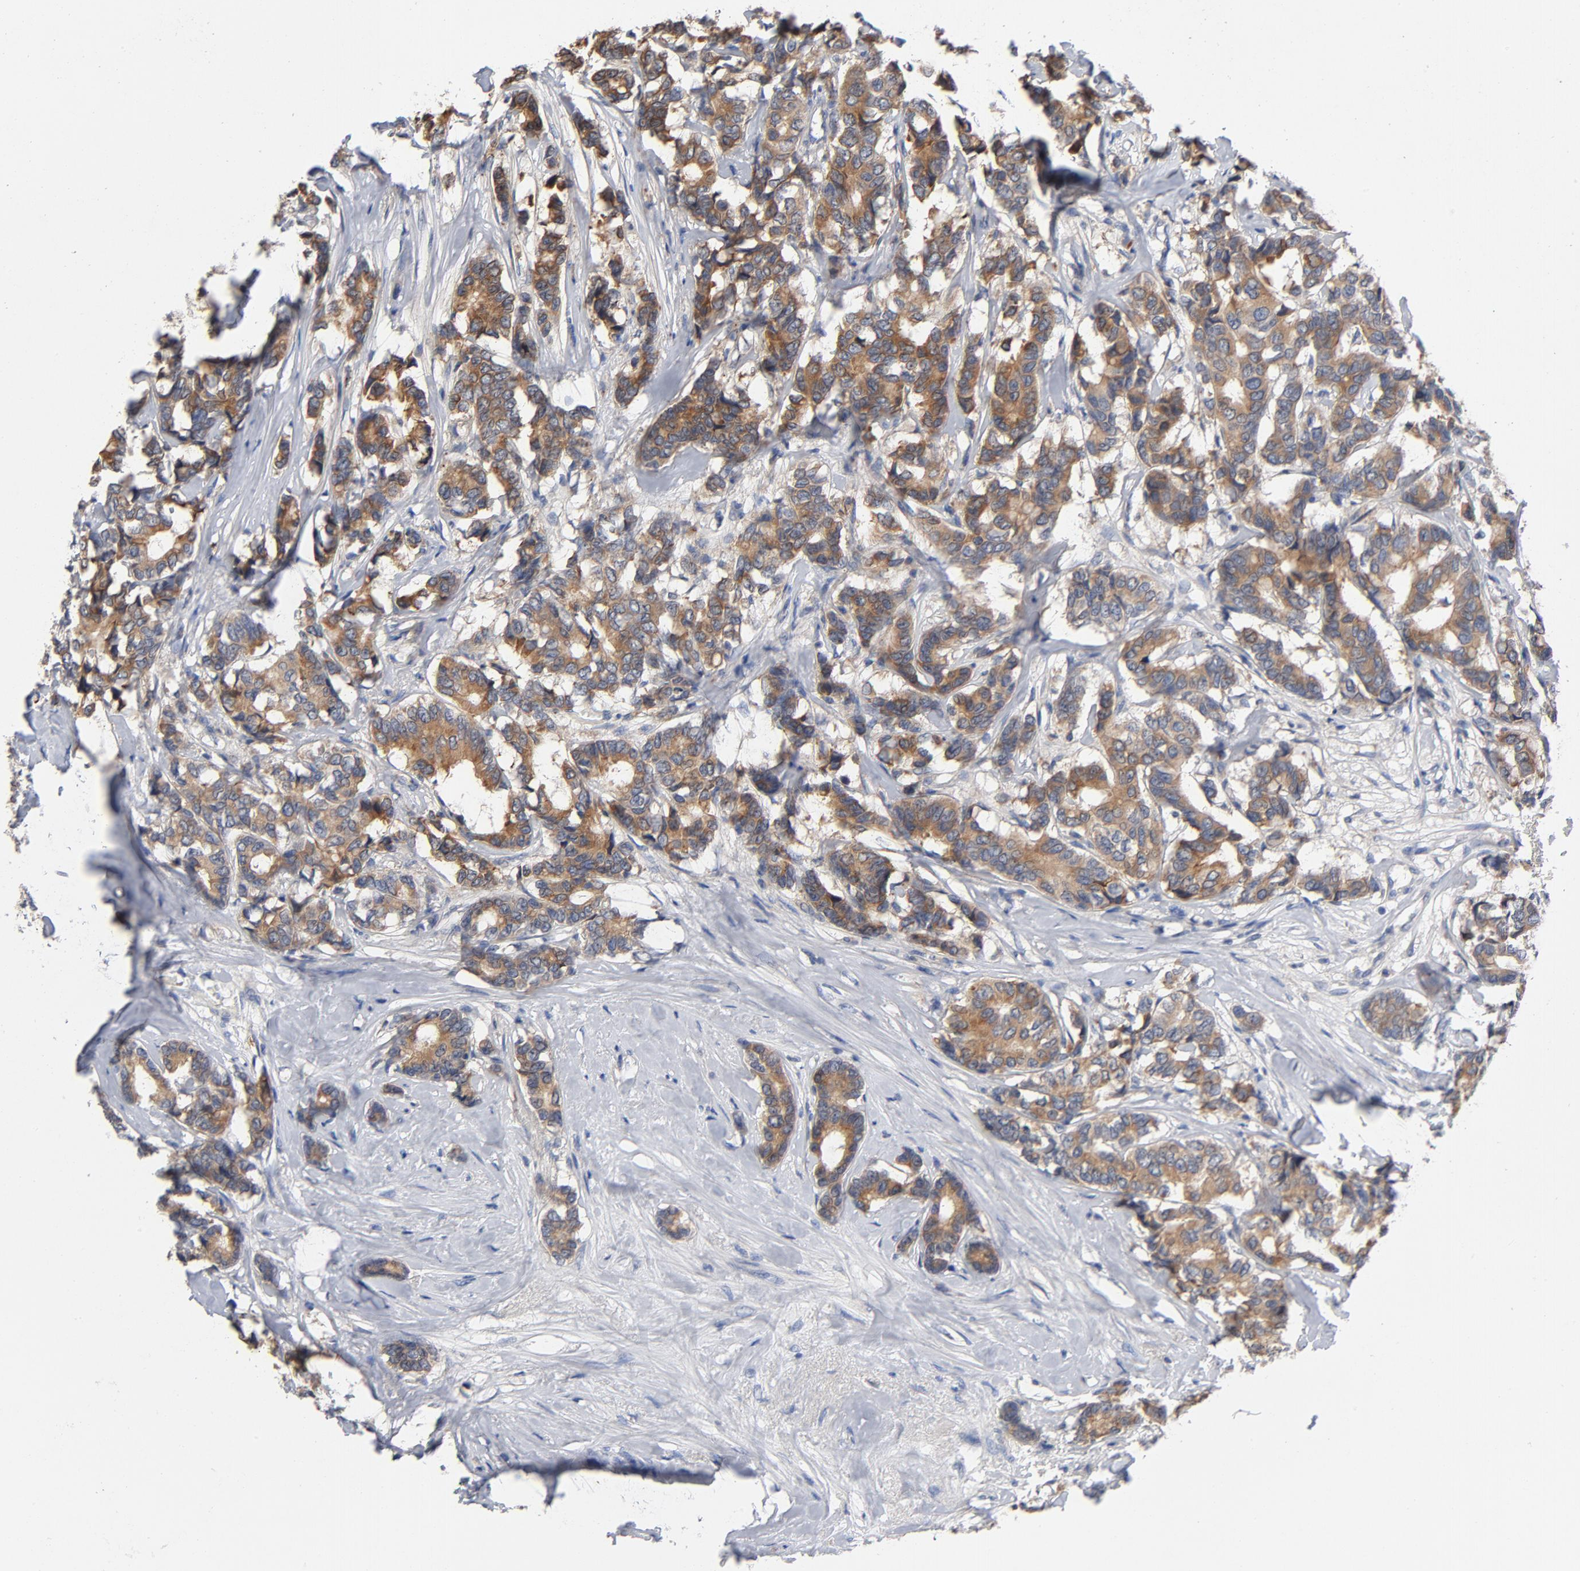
{"staining": {"intensity": "moderate", "quantity": ">75%", "location": "cytoplasmic/membranous"}, "tissue": "breast cancer", "cell_type": "Tumor cells", "image_type": "cancer", "snomed": [{"axis": "morphology", "description": "Duct carcinoma"}, {"axis": "topography", "description": "Breast"}], "caption": "Breast cancer stained for a protein demonstrates moderate cytoplasmic/membranous positivity in tumor cells.", "gene": "CCDC134", "patient": {"sex": "female", "age": 87}}